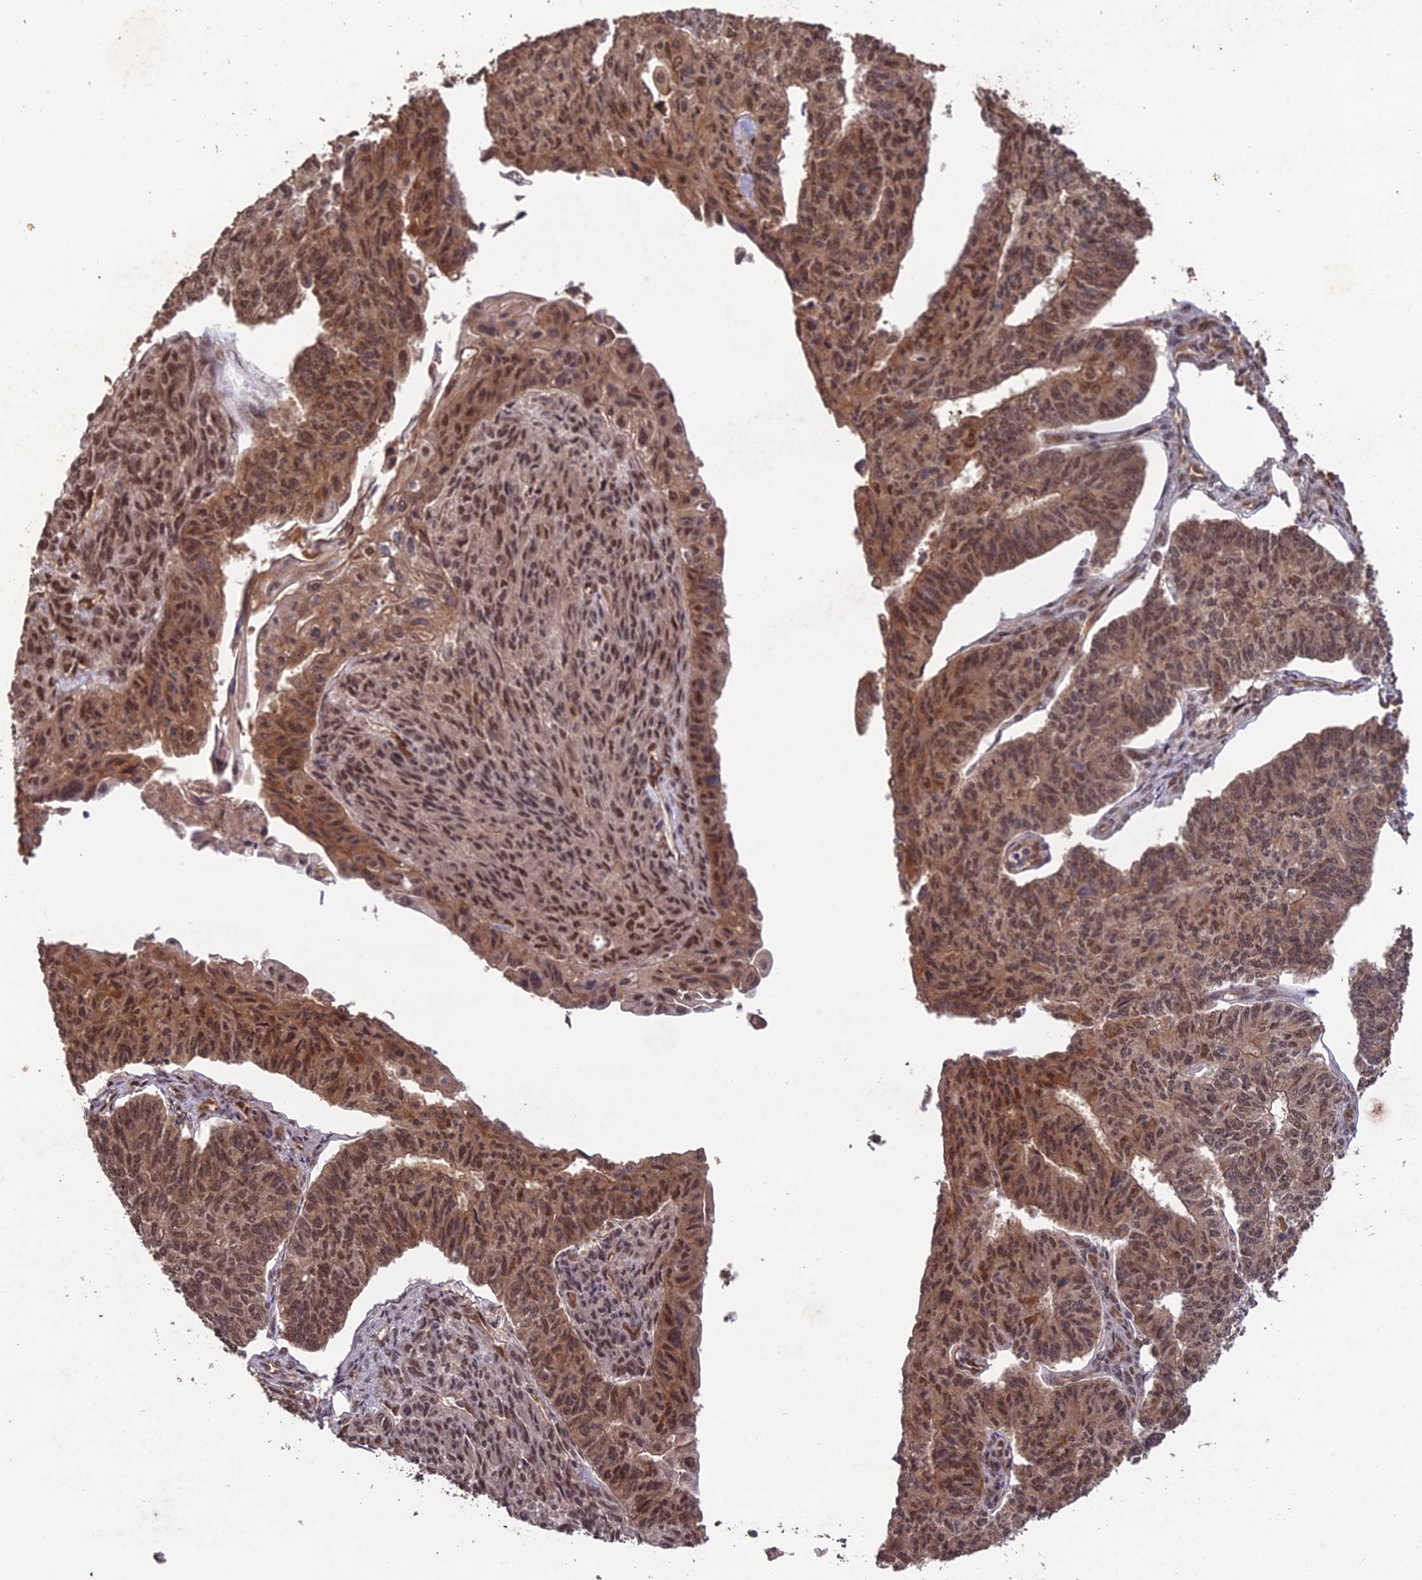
{"staining": {"intensity": "moderate", "quantity": ">75%", "location": "cytoplasmic/membranous,nuclear"}, "tissue": "endometrial cancer", "cell_type": "Tumor cells", "image_type": "cancer", "snomed": [{"axis": "morphology", "description": "Adenocarcinoma, NOS"}, {"axis": "topography", "description": "Endometrium"}], "caption": "High-power microscopy captured an immunohistochemistry (IHC) photomicrograph of endometrial cancer, revealing moderate cytoplasmic/membranous and nuclear positivity in approximately >75% of tumor cells.", "gene": "RALGAPA2", "patient": {"sex": "female", "age": 32}}